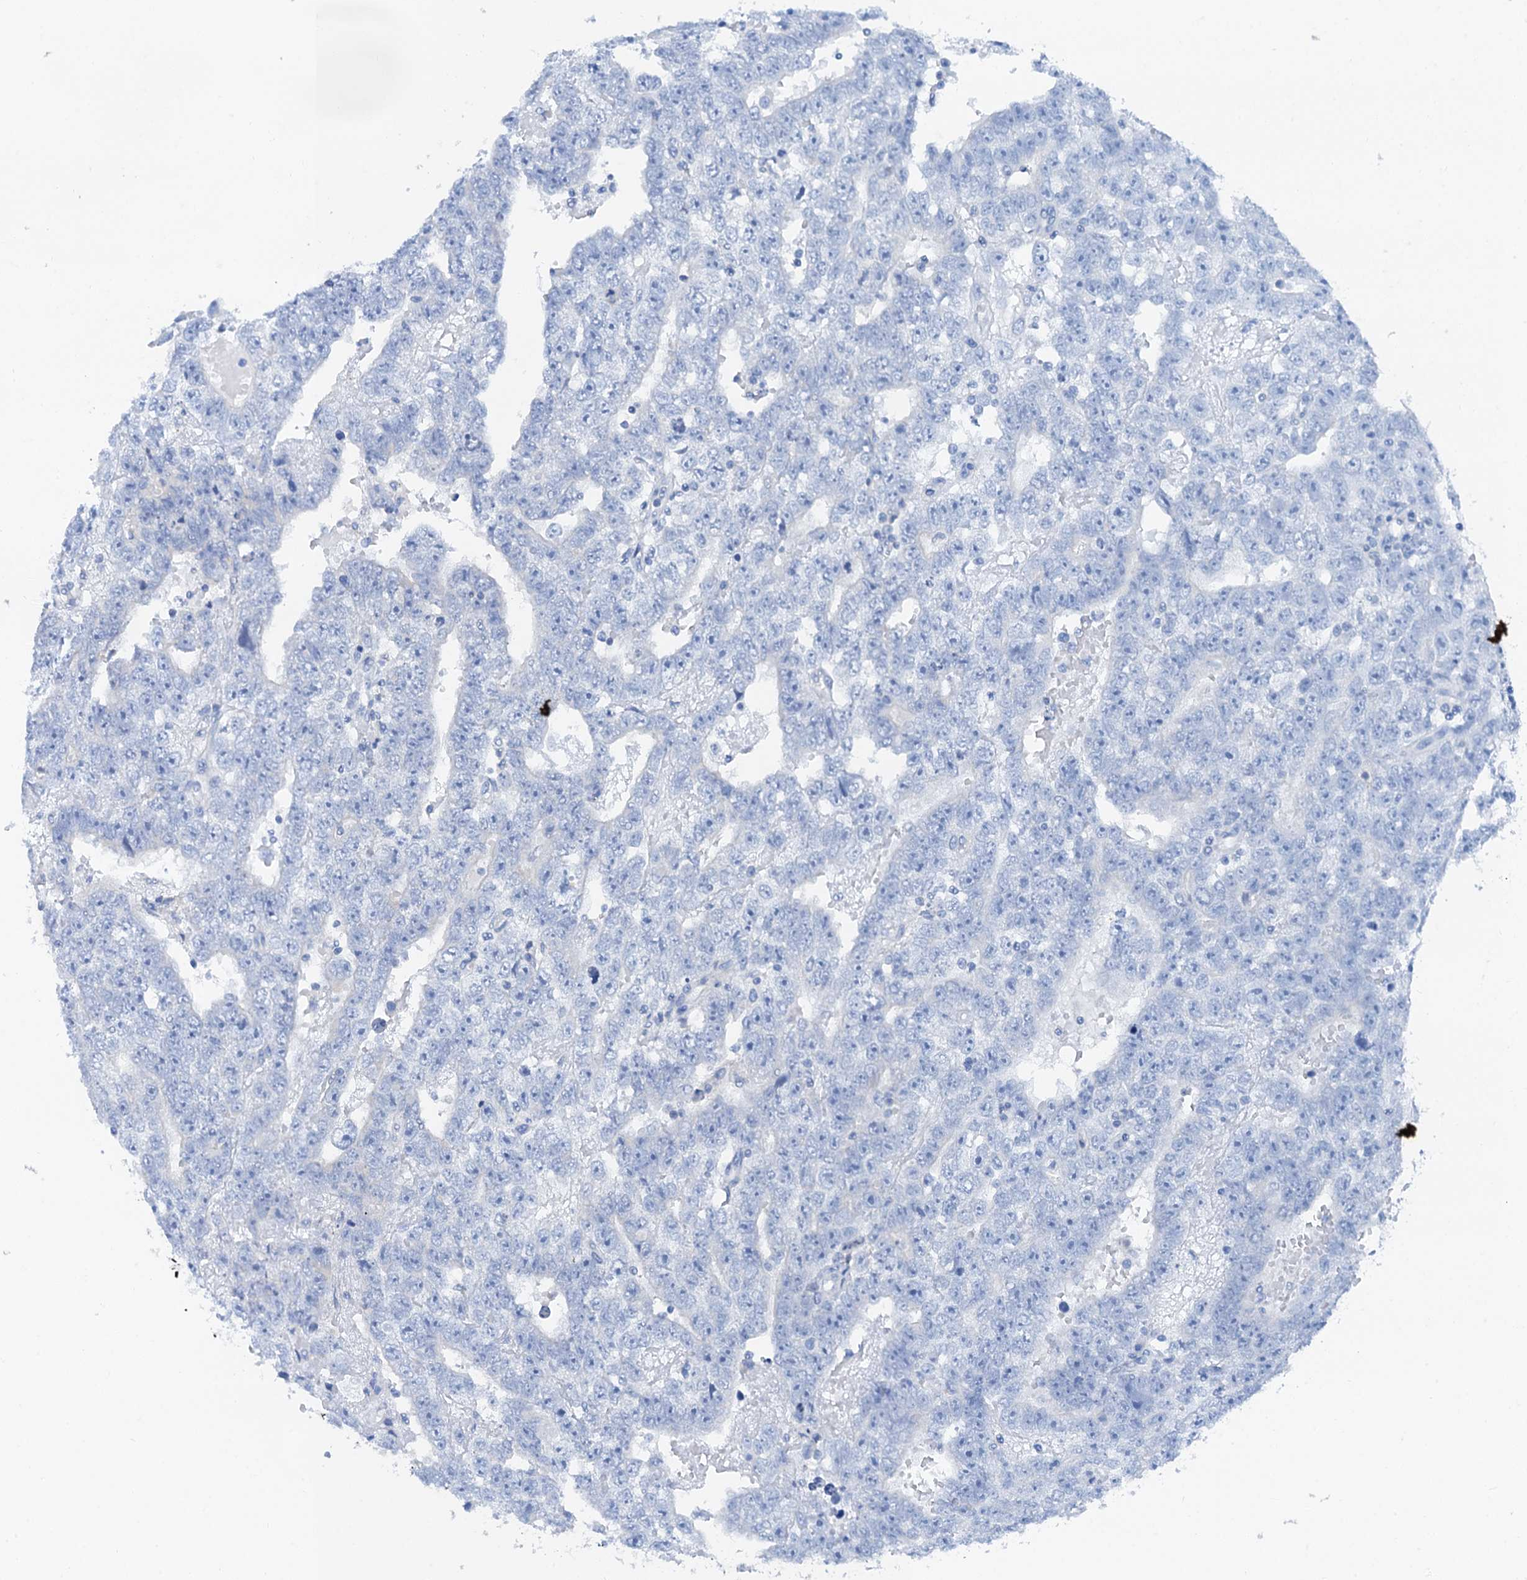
{"staining": {"intensity": "negative", "quantity": "none", "location": "none"}, "tissue": "testis cancer", "cell_type": "Tumor cells", "image_type": "cancer", "snomed": [{"axis": "morphology", "description": "Carcinoma, Embryonal, NOS"}, {"axis": "topography", "description": "Testis"}], "caption": "There is no significant positivity in tumor cells of testis cancer (embryonal carcinoma). (DAB (3,3'-diaminobenzidine) immunohistochemistry (IHC) with hematoxylin counter stain).", "gene": "ANKRD26", "patient": {"sex": "male", "age": 25}}